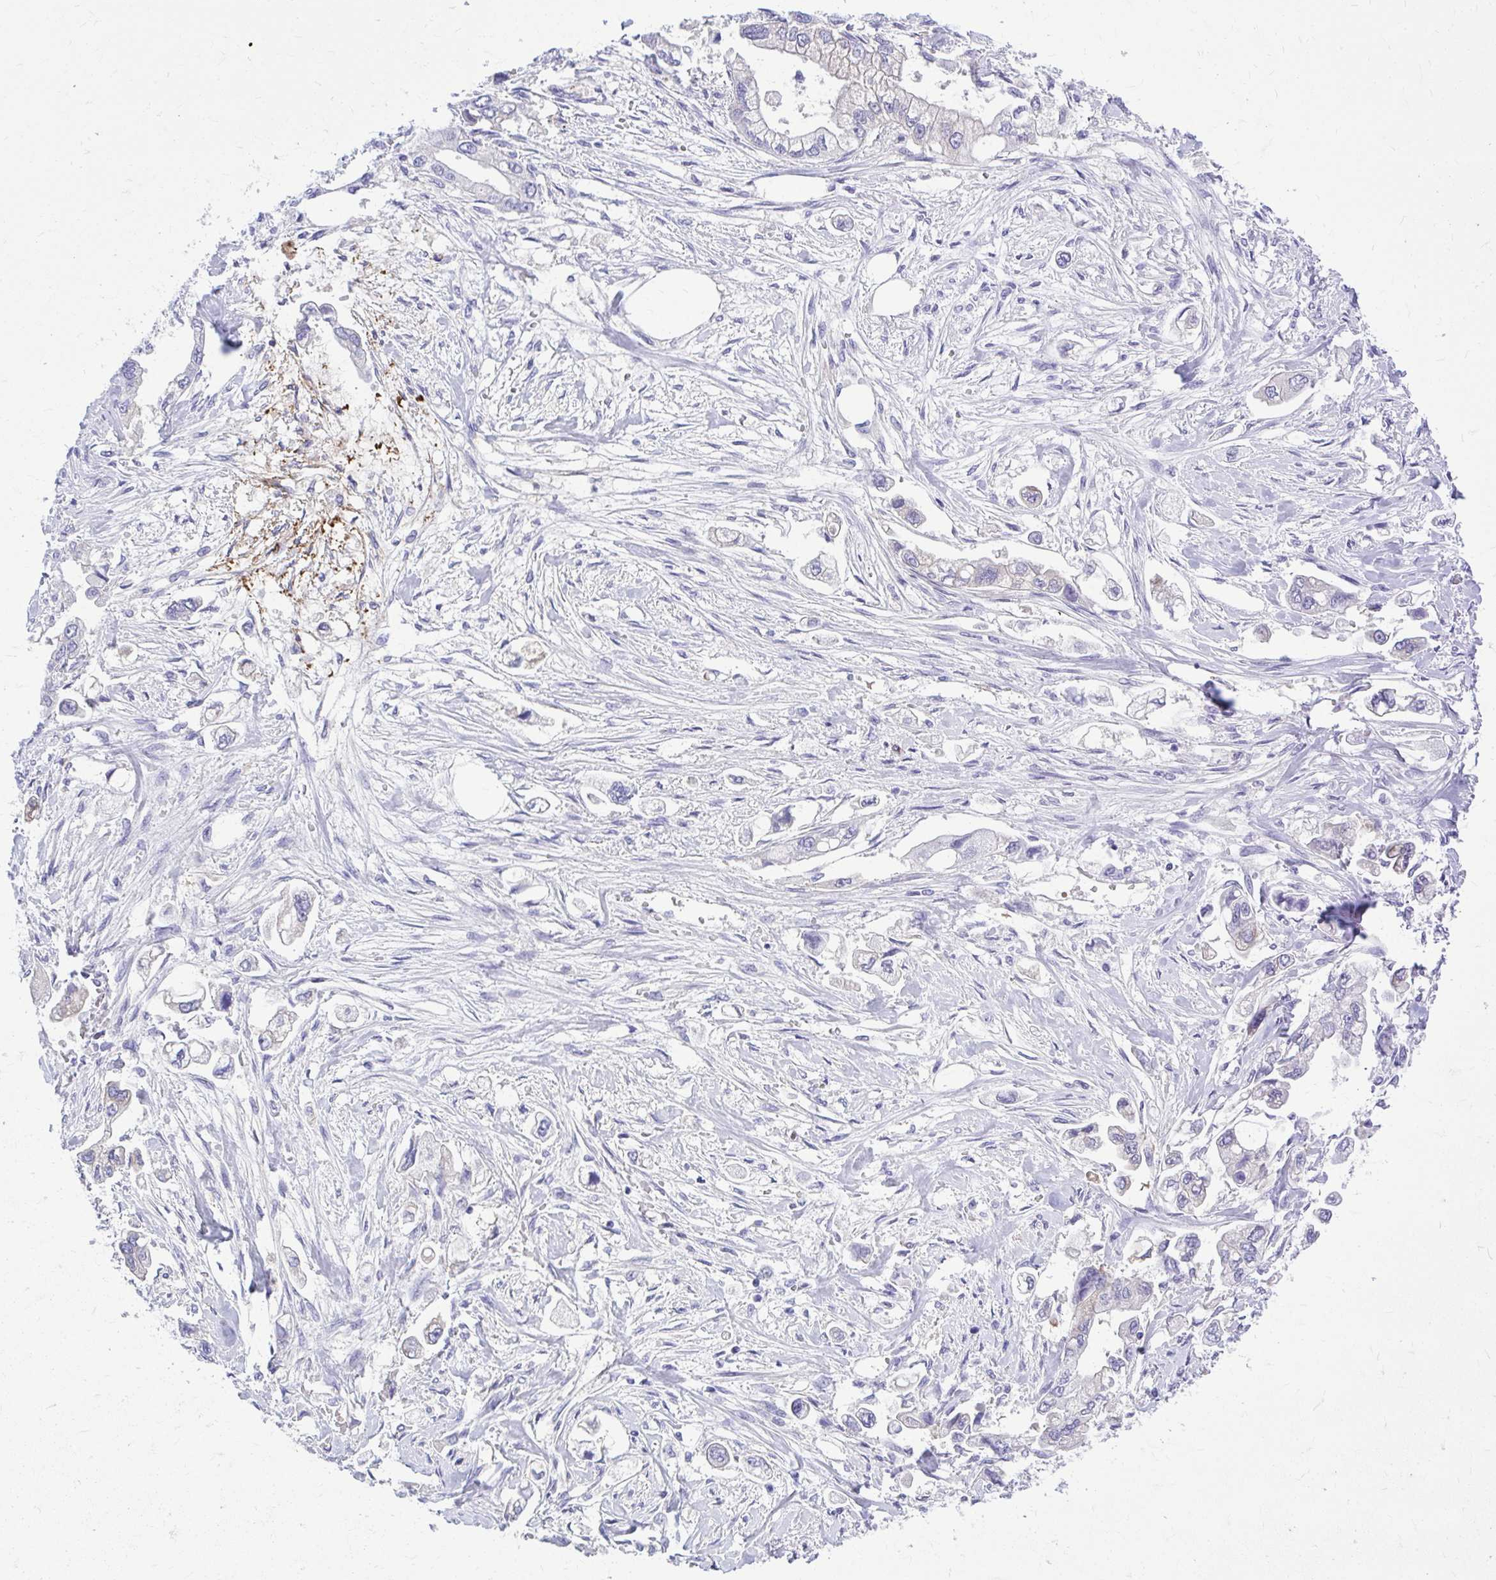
{"staining": {"intensity": "negative", "quantity": "none", "location": "none"}, "tissue": "stomach cancer", "cell_type": "Tumor cells", "image_type": "cancer", "snomed": [{"axis": "morphology", "description": "Adenocarcinoma, NOS"}, {"axis": "topography", "description": "Stomach"}], "caption": "Human stomach cancer (adenocarcinoma) stained for a protein using IHC exhibits no staining in tumor cells.", "gene": "EPB41L1", "patient": {"sex": "male", "age": 62}}